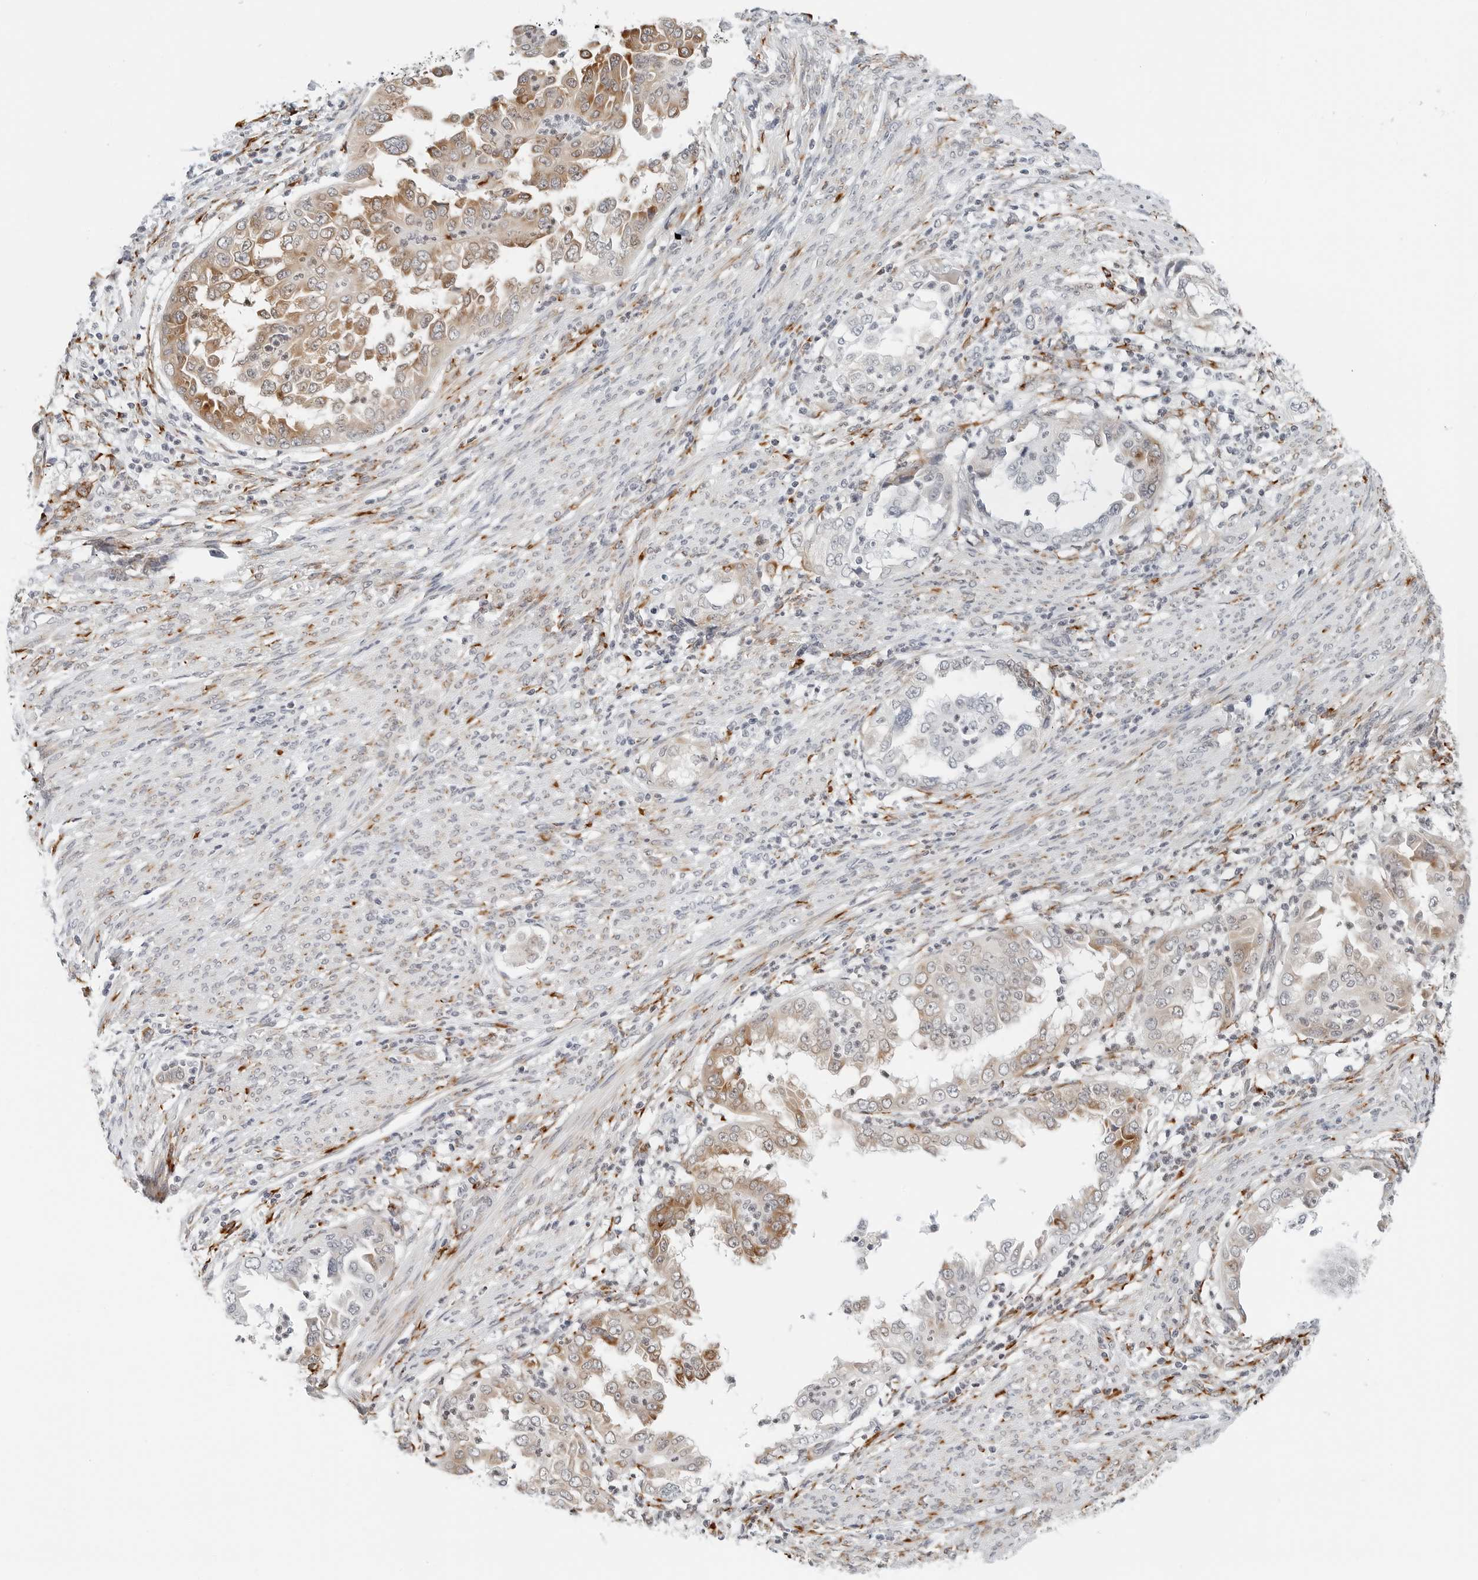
{"staining": {"intensity": "moderate", "quantity": "25%-75%", "location": "cytoplasmic/membranous"}, "tissue": "endometrial cancer", "cell_type": "Tumor cells", "image_type": "cancer", "snomed": [{"axis": "morphology", "description": "Adenocarcinoma, NOS"}, {"axis": "topography", "description": "Endometrium"}], "caption": "A medium amount of moderate cytoplasmic/membranous positivity is appreciated in approximately 25%-75% of tumor cells in adenocarcinoma (endometrial) tissue.", "gene": "P4HA2", "patient": {"sex": "female", "age": 85}}